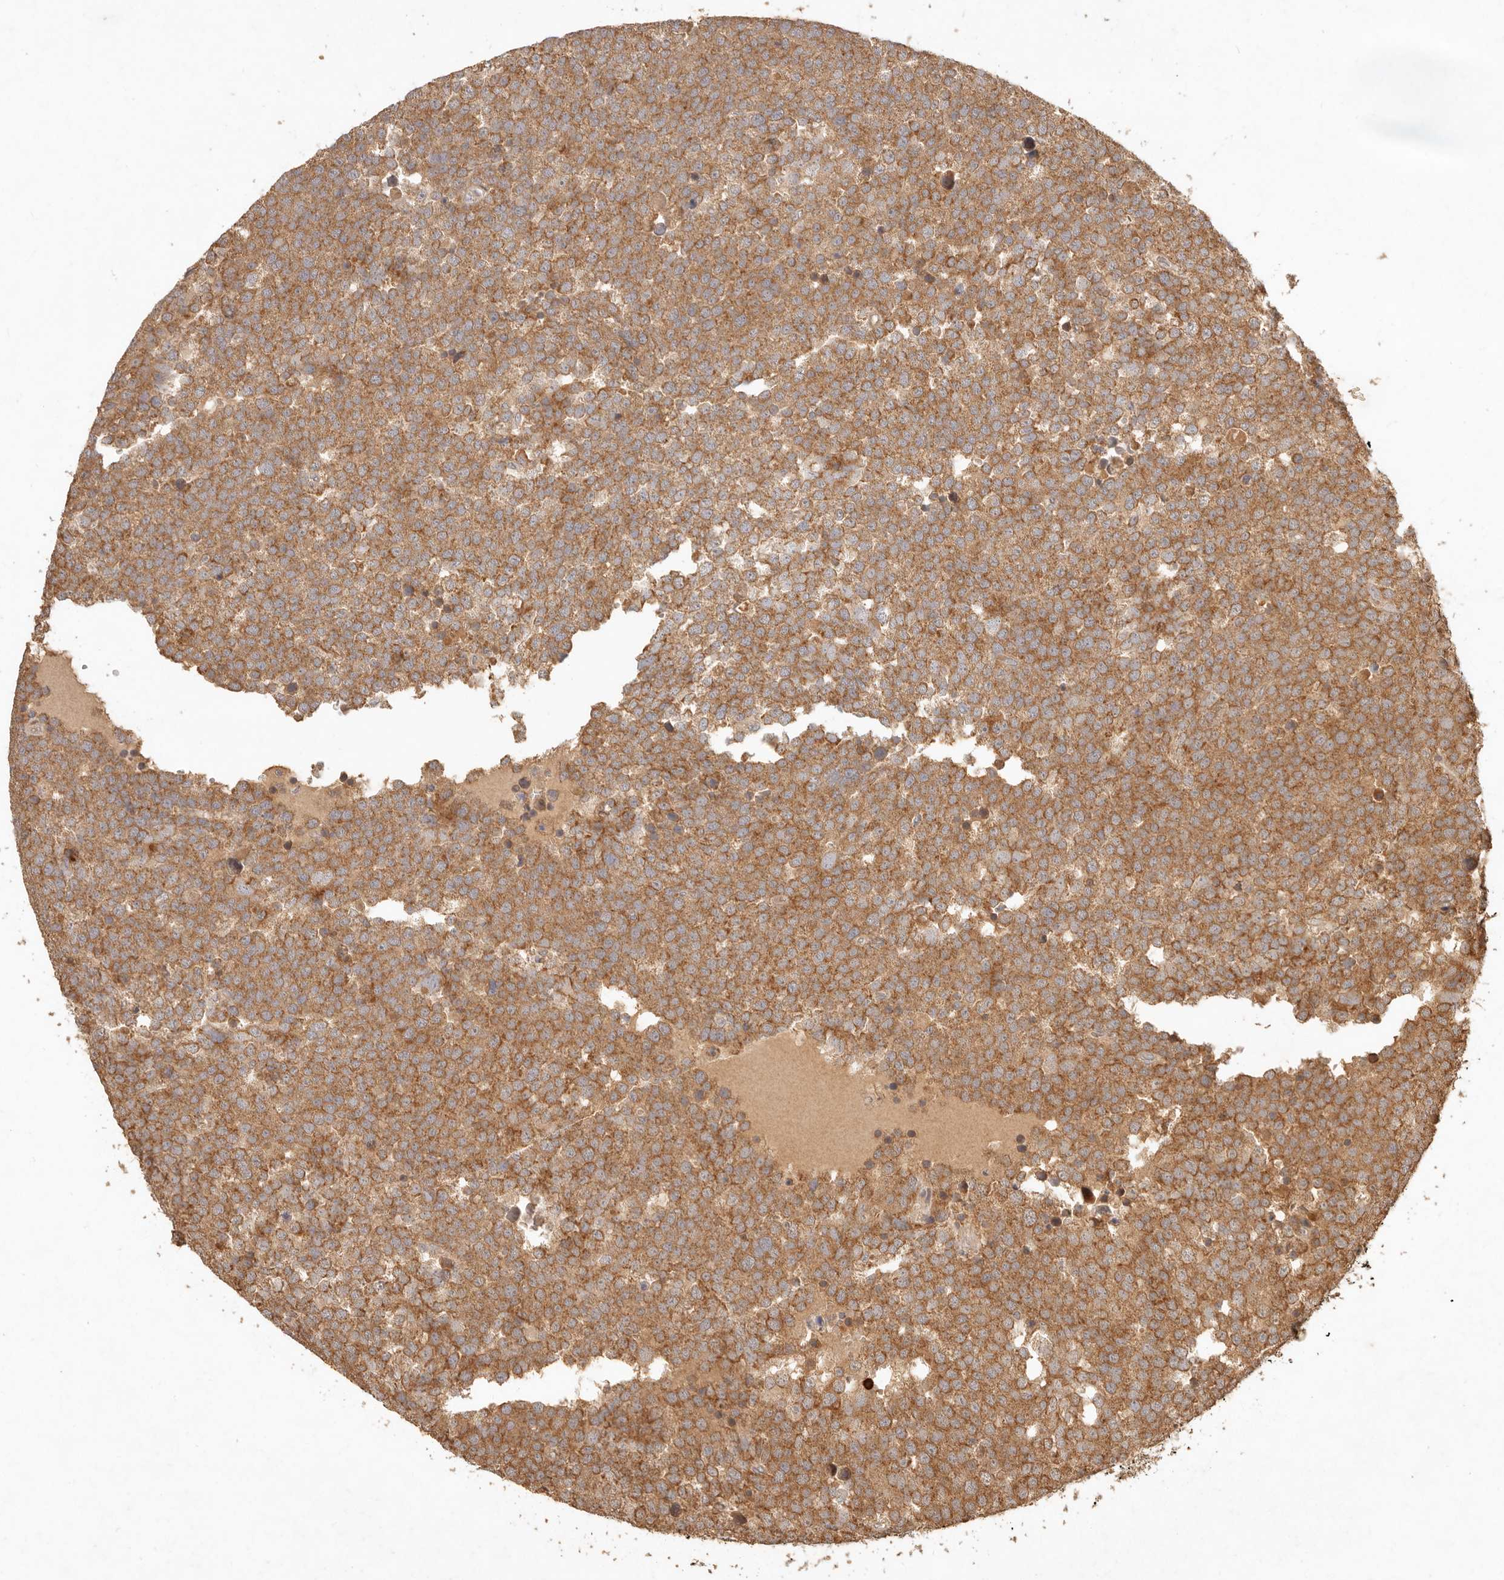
{"staining": {"intensity": "moderate", "quantity": ">75%", "location": "cytoplasmic/membranous"}, "tissue": "testis cancer", "cell_type": "Tumor cells", "image_type": "cancer", "snomed": [{"axis": "morphology", "description": "Seminoma, NOS"}, {"axis": "topography", "description": "Testis"}], "caption": "Immunohistochemical staining of human testis cancer shows moderate cytoplasmic/membranous protein expression in approximately >75% of tumor cells.", "gene": "CLEC4C", "patient": {"sex": "male", "age": 71}}